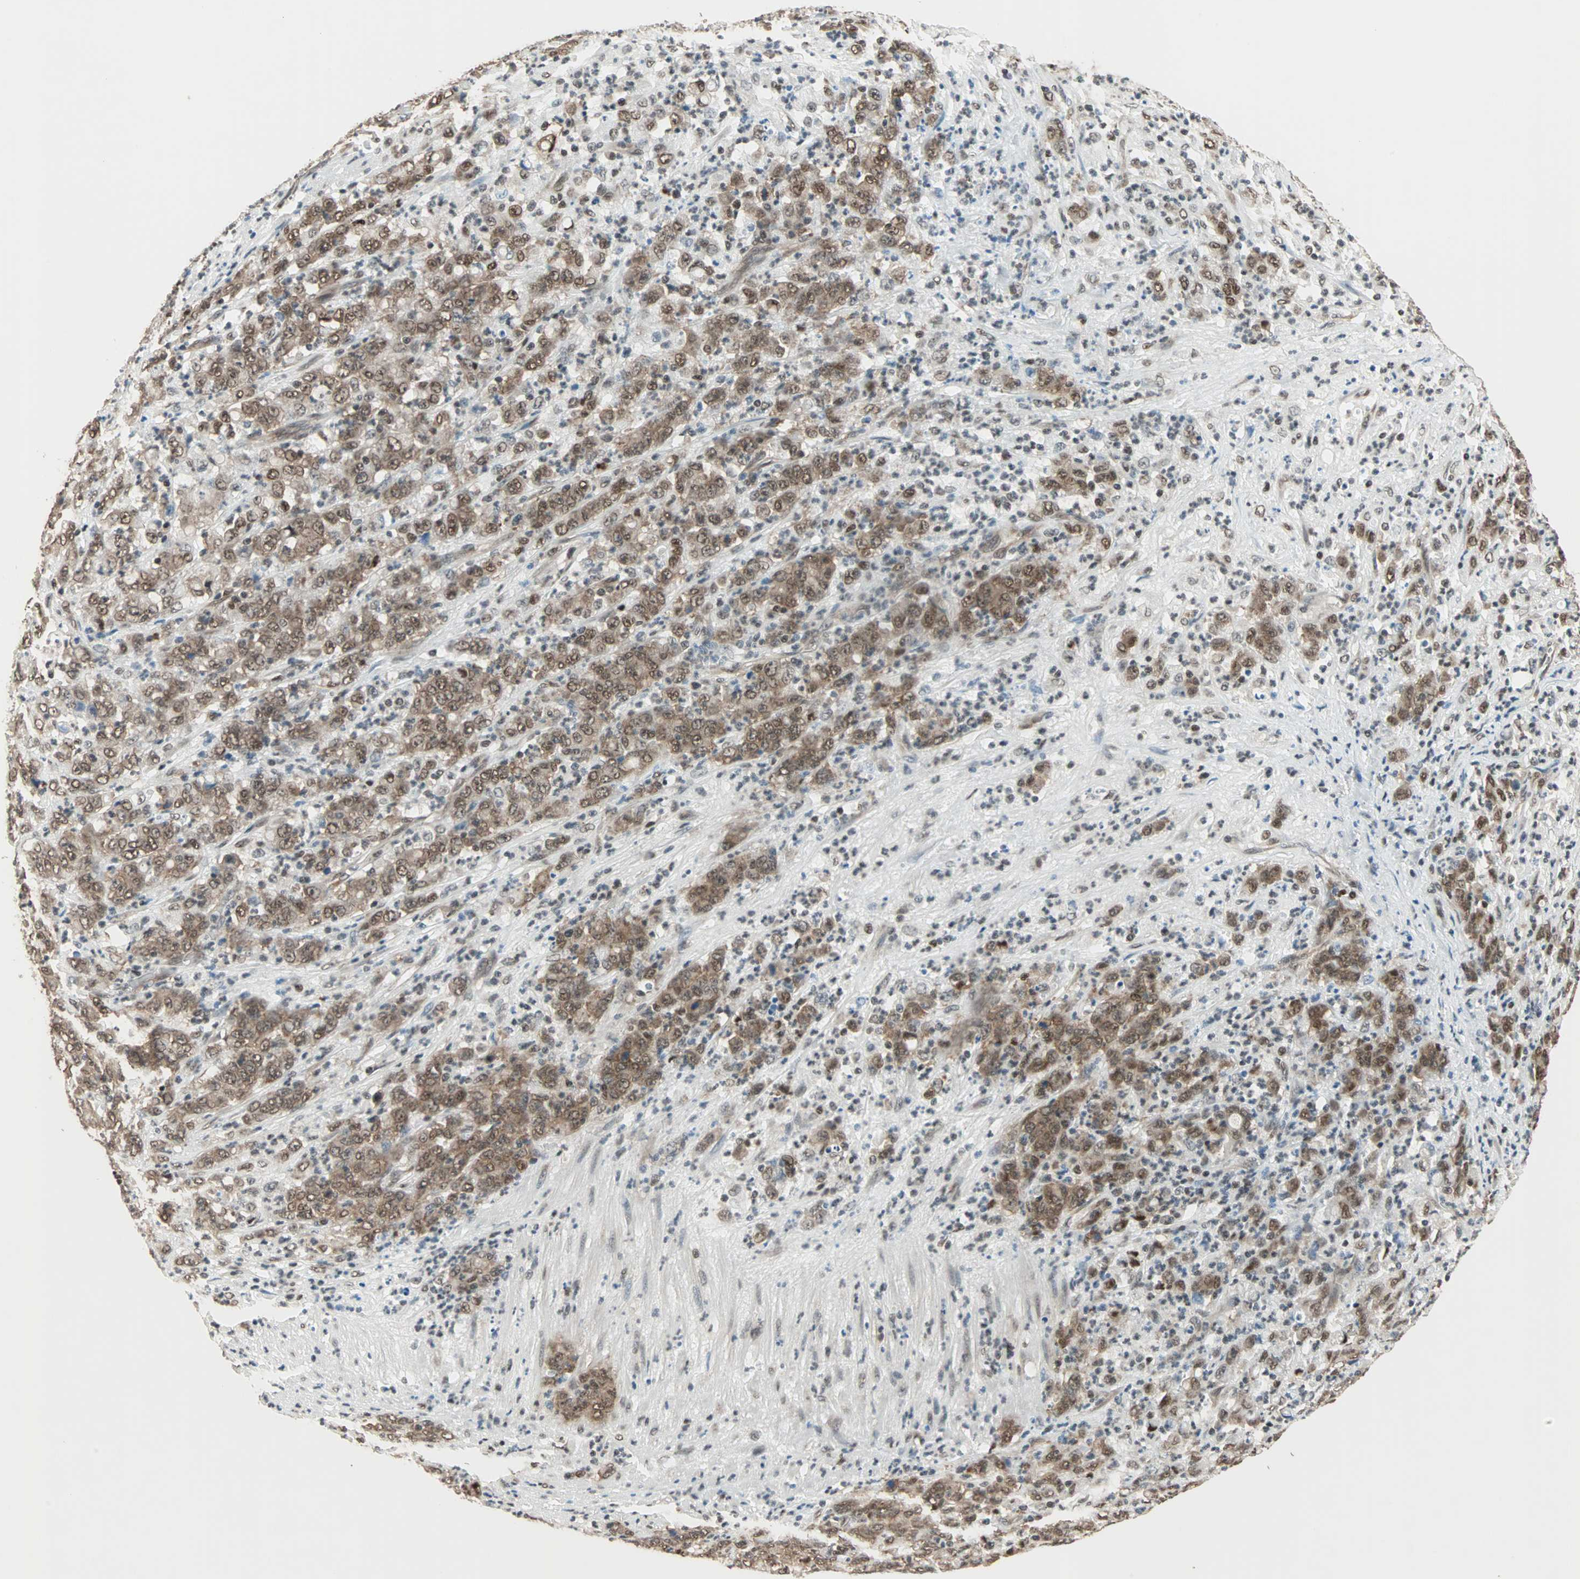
{"staining": {"intensity": "moderate", "quantity": ">75%", "location": "cytoplasmic/membranous,nuclear"}, "tissue": "stomach cancer", "cell_type": "Tumor cells", "image_type": "cancer", "snomed": [{"axis": "morphology", "description": "Adenocarcinoma, NOS"}, {"axis": "topography", "description": "Stomach, lower"}], "caption": "Moderate cytoplasmic/membranous and nuclear protein staining is seen in about >75% of tumor cells in adenocarcinoma (stomach).", "gene": "DAZAP1", "patient": {"sex": "female", "age": 71}}